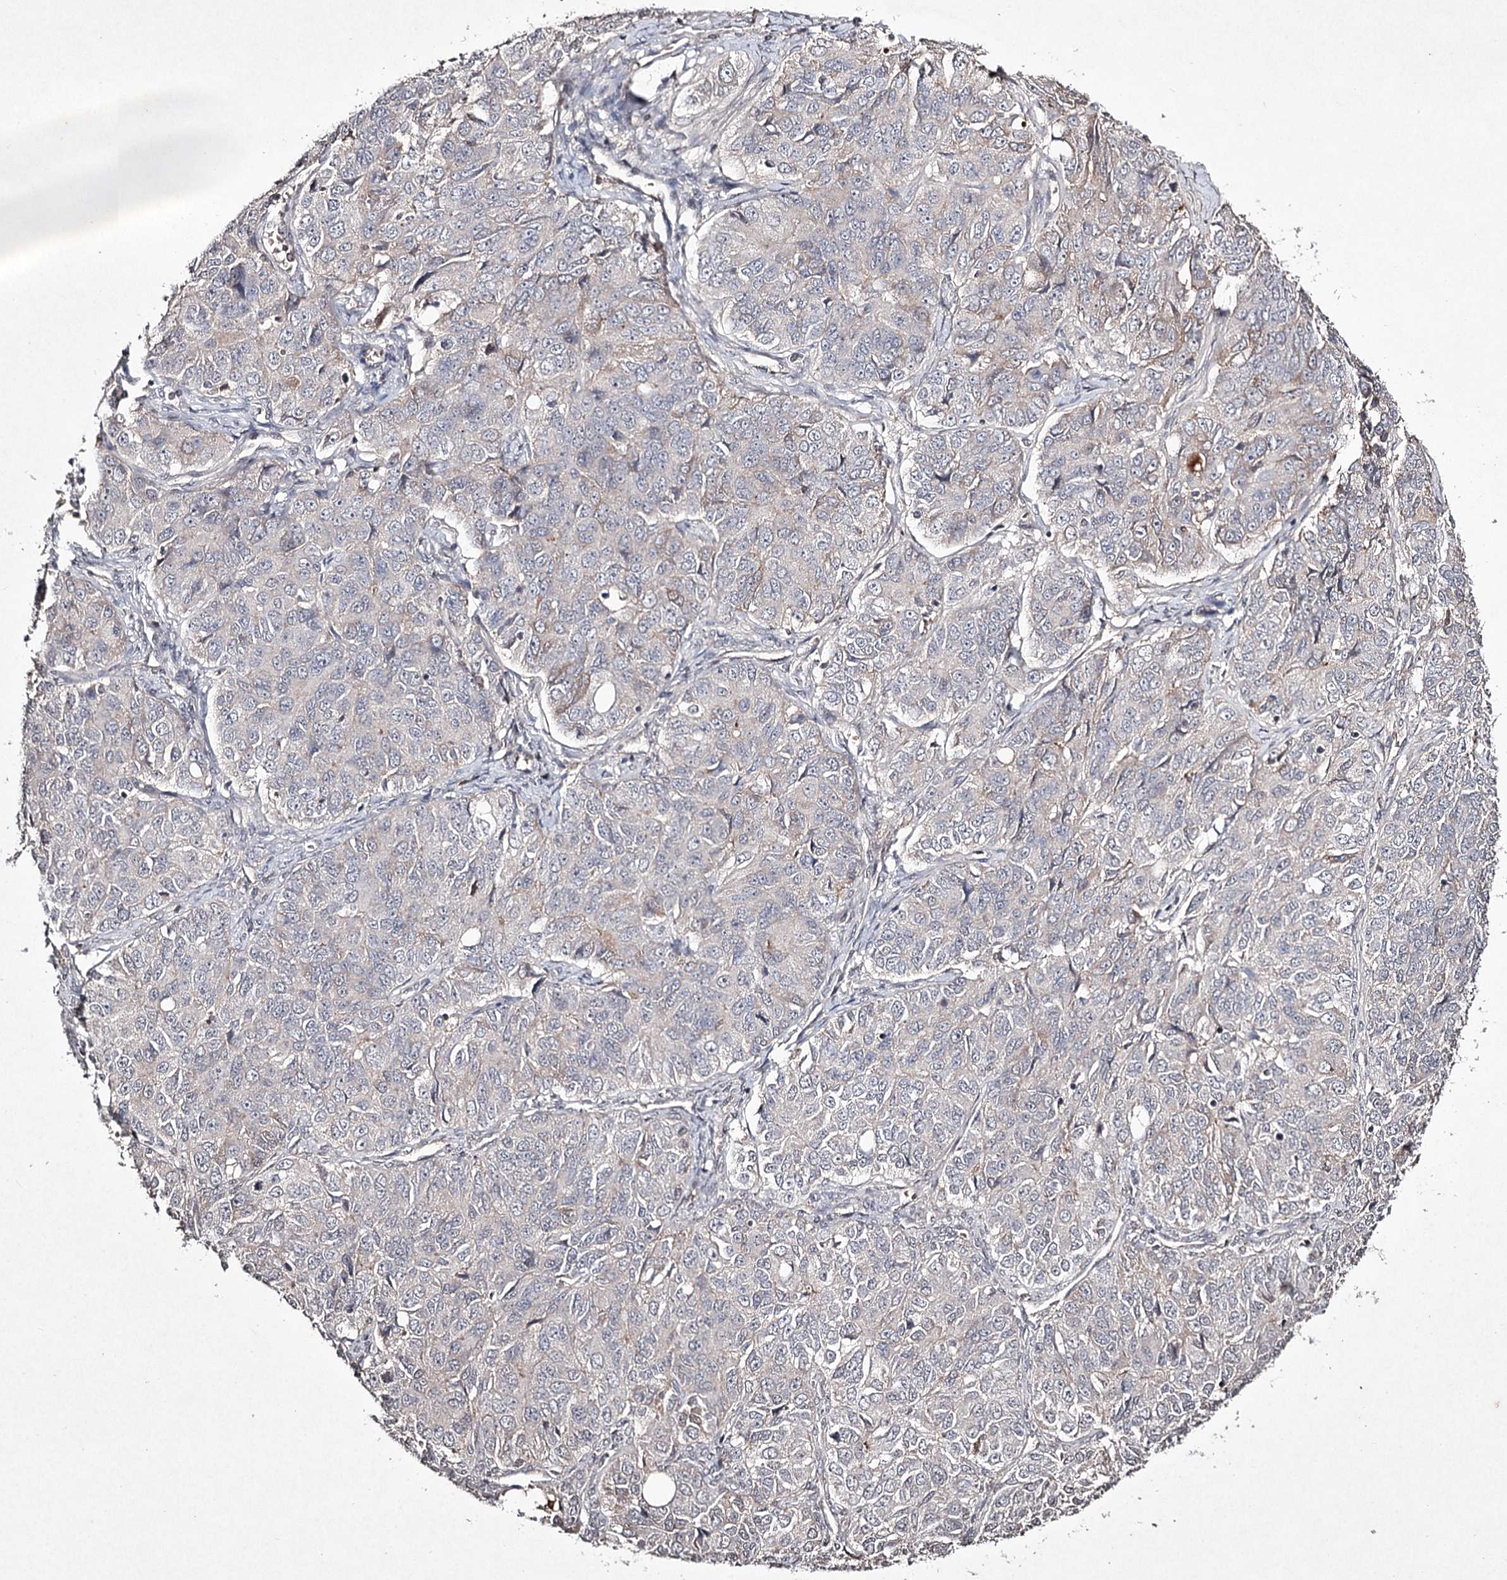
{"staining": {"intensity": "negative", "quantity": "none", "location": "none"}, "tissue": "ovarian cancer", "cell_type": "Tumor cells", "image_type": "cancer", "snomed": [{"axis": "morphology", "description": "Carcinoma, endometroid"}, {"axis": "topography", "description": "Ovary"}], "caption": "An image of ovarian endometroid carcinoma stained for a protein shows no brown staining in tumor cells. The staining is performed using DAB (3,3'-diaminobenzidine) brown chromogen with nuclei counter-stained in using hematoxylin.", "gene": "SYNGR3", "patient": {"sex": "female", "age": 51}}